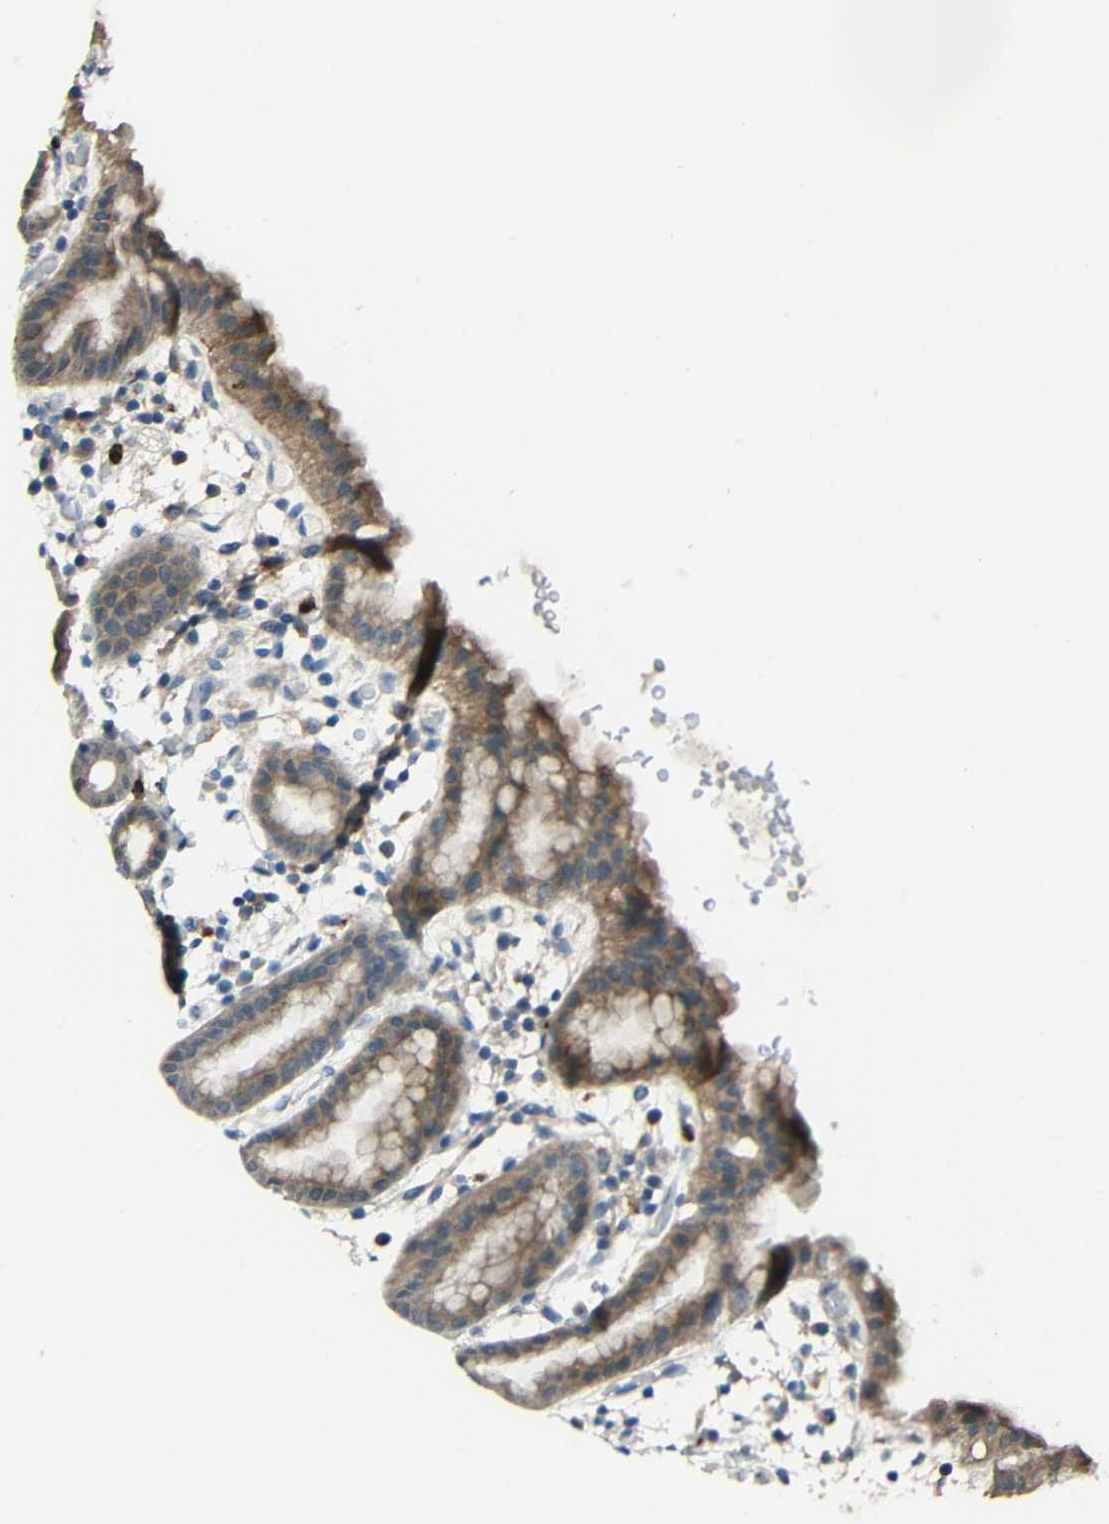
{"staining": {"intensity": "moderate", "quantity": "<25%", "location": "cytoplasmic/membranous"}, "tissue": "stomach", "cell_type": "Glandular cells", "image_type": "normal", "snomed": [{"axis": "morphology", "description": "Normal tissue, NOS"}, {"axis": "topography", "description": "Stomach, upper"}], "caption": "Moderate cytoplasmic/membranous staining is appreciated in approximately <25% of glandular cells in benign stomach. Nuclei are stained in blue.", "gene": "STBD1", "patient": {"sex": "male", "age": 68}}